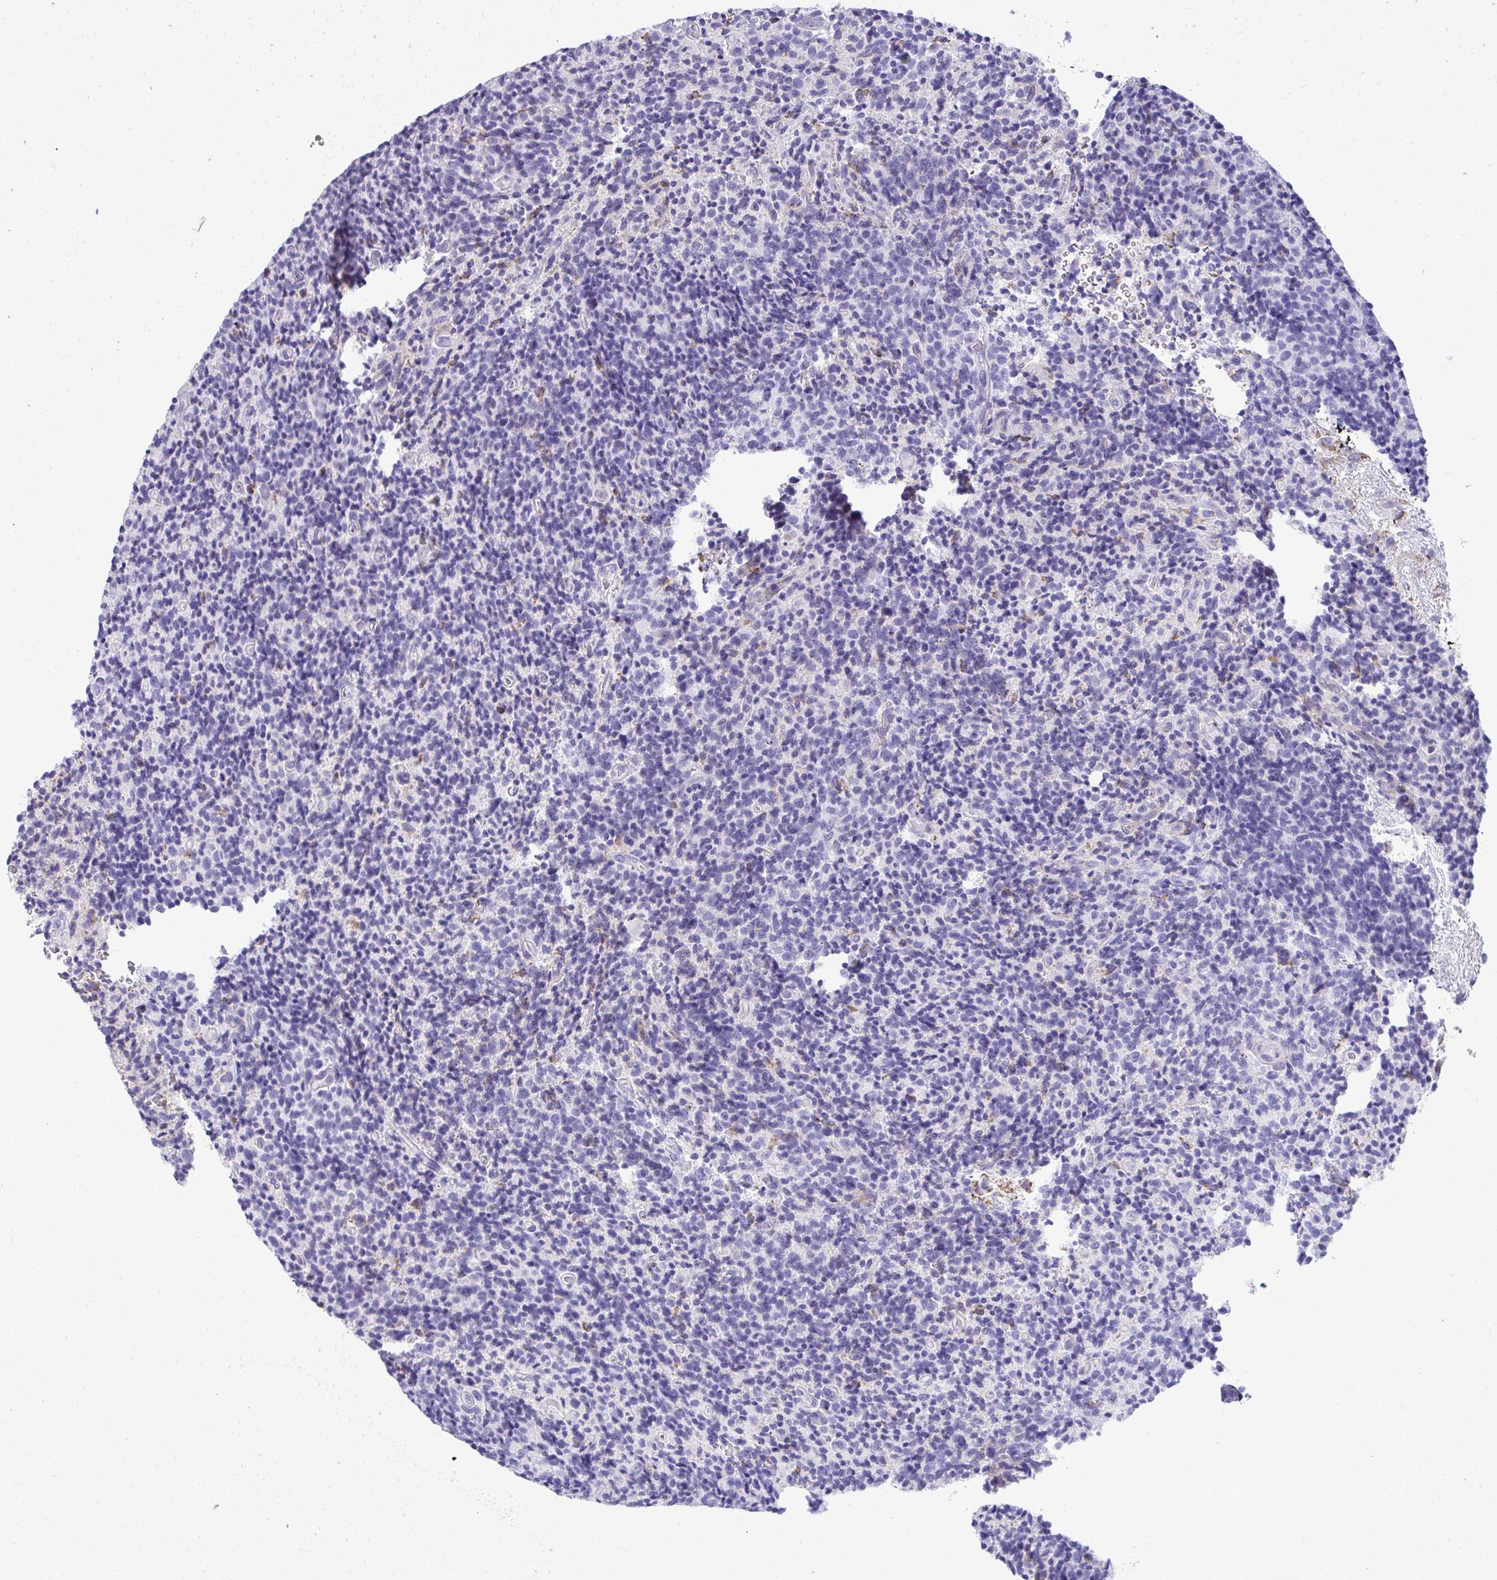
{"staining": {"intensity": "negative", "quantity": "none", "location": "none"}, "tissue": "glioma", "cell_type": "Tumor cells", "image_type": "cancer", "snomed": [{"axis": "morphology", "description": "Glioma, malignant, High grade"}, {"axis": "topography", "description": "Brain"}], "caption": "IHC image of neoplastic tissue: glioma stained with DAB demonstrates no significant protein staining in tumor cells.", "gene": "AIG1", "patient": {"sex": "male", "age": 76}}